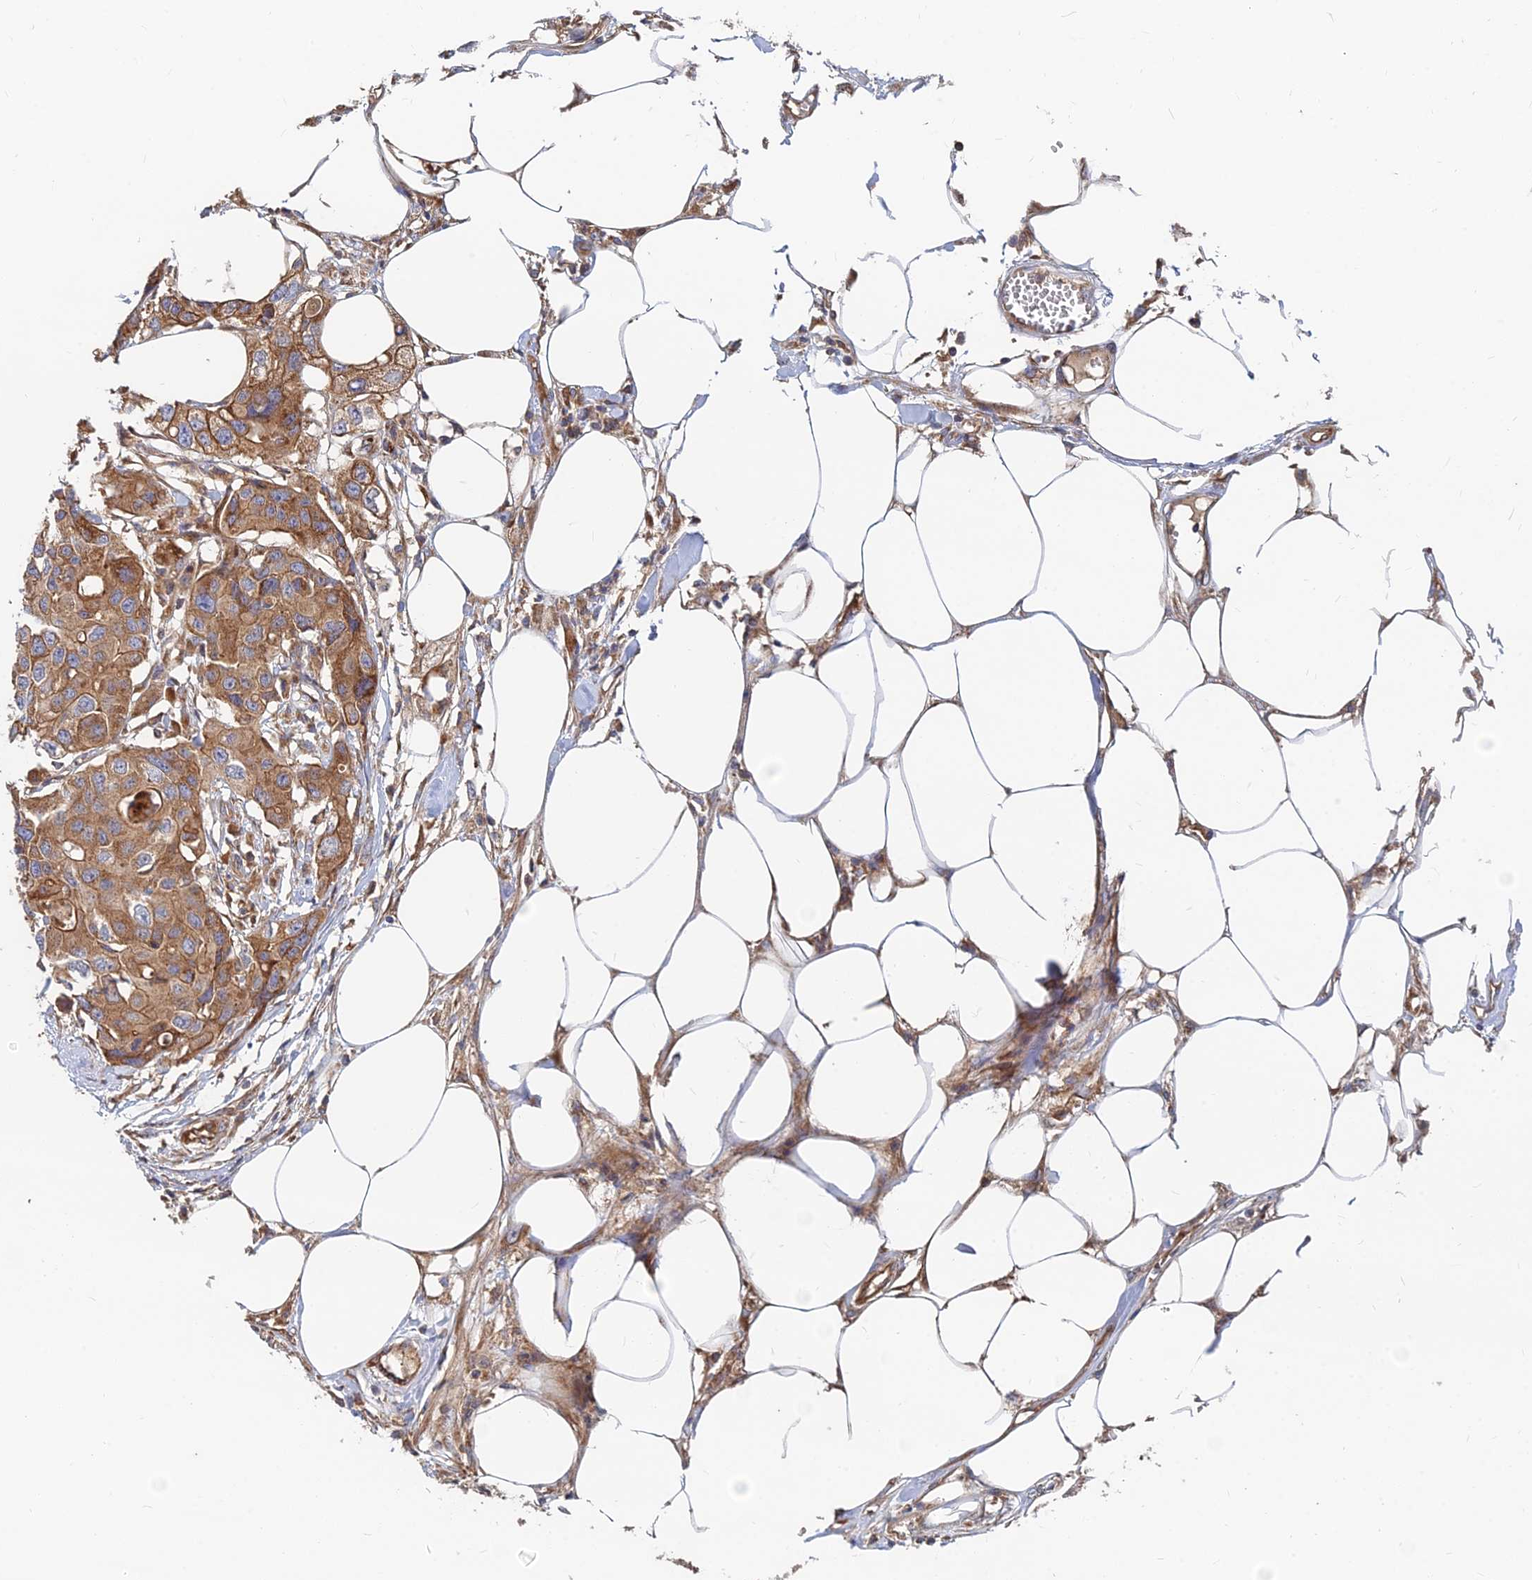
{"staining": {"intensity": "moderate", "quantity": ">75%", "location": "cytoplasmic/membranous"}, "tissue": "colorectal cancer", "cell_type": "Tumor cells", "image_type": "cancer", "snomed": [{"axis": "morphology", "description": "Adenocarcinoma, NOS"}, {"axis": "topography", "description": "Colon"}], "caption": "Protein expression analysis of human colorectal adenocarcinoma reveals moderate cytoplasmic/membranous staining in about >75% of tumor cells.", "gene": "CCZ1", "patient": {"sex": "male", "age": 77}}